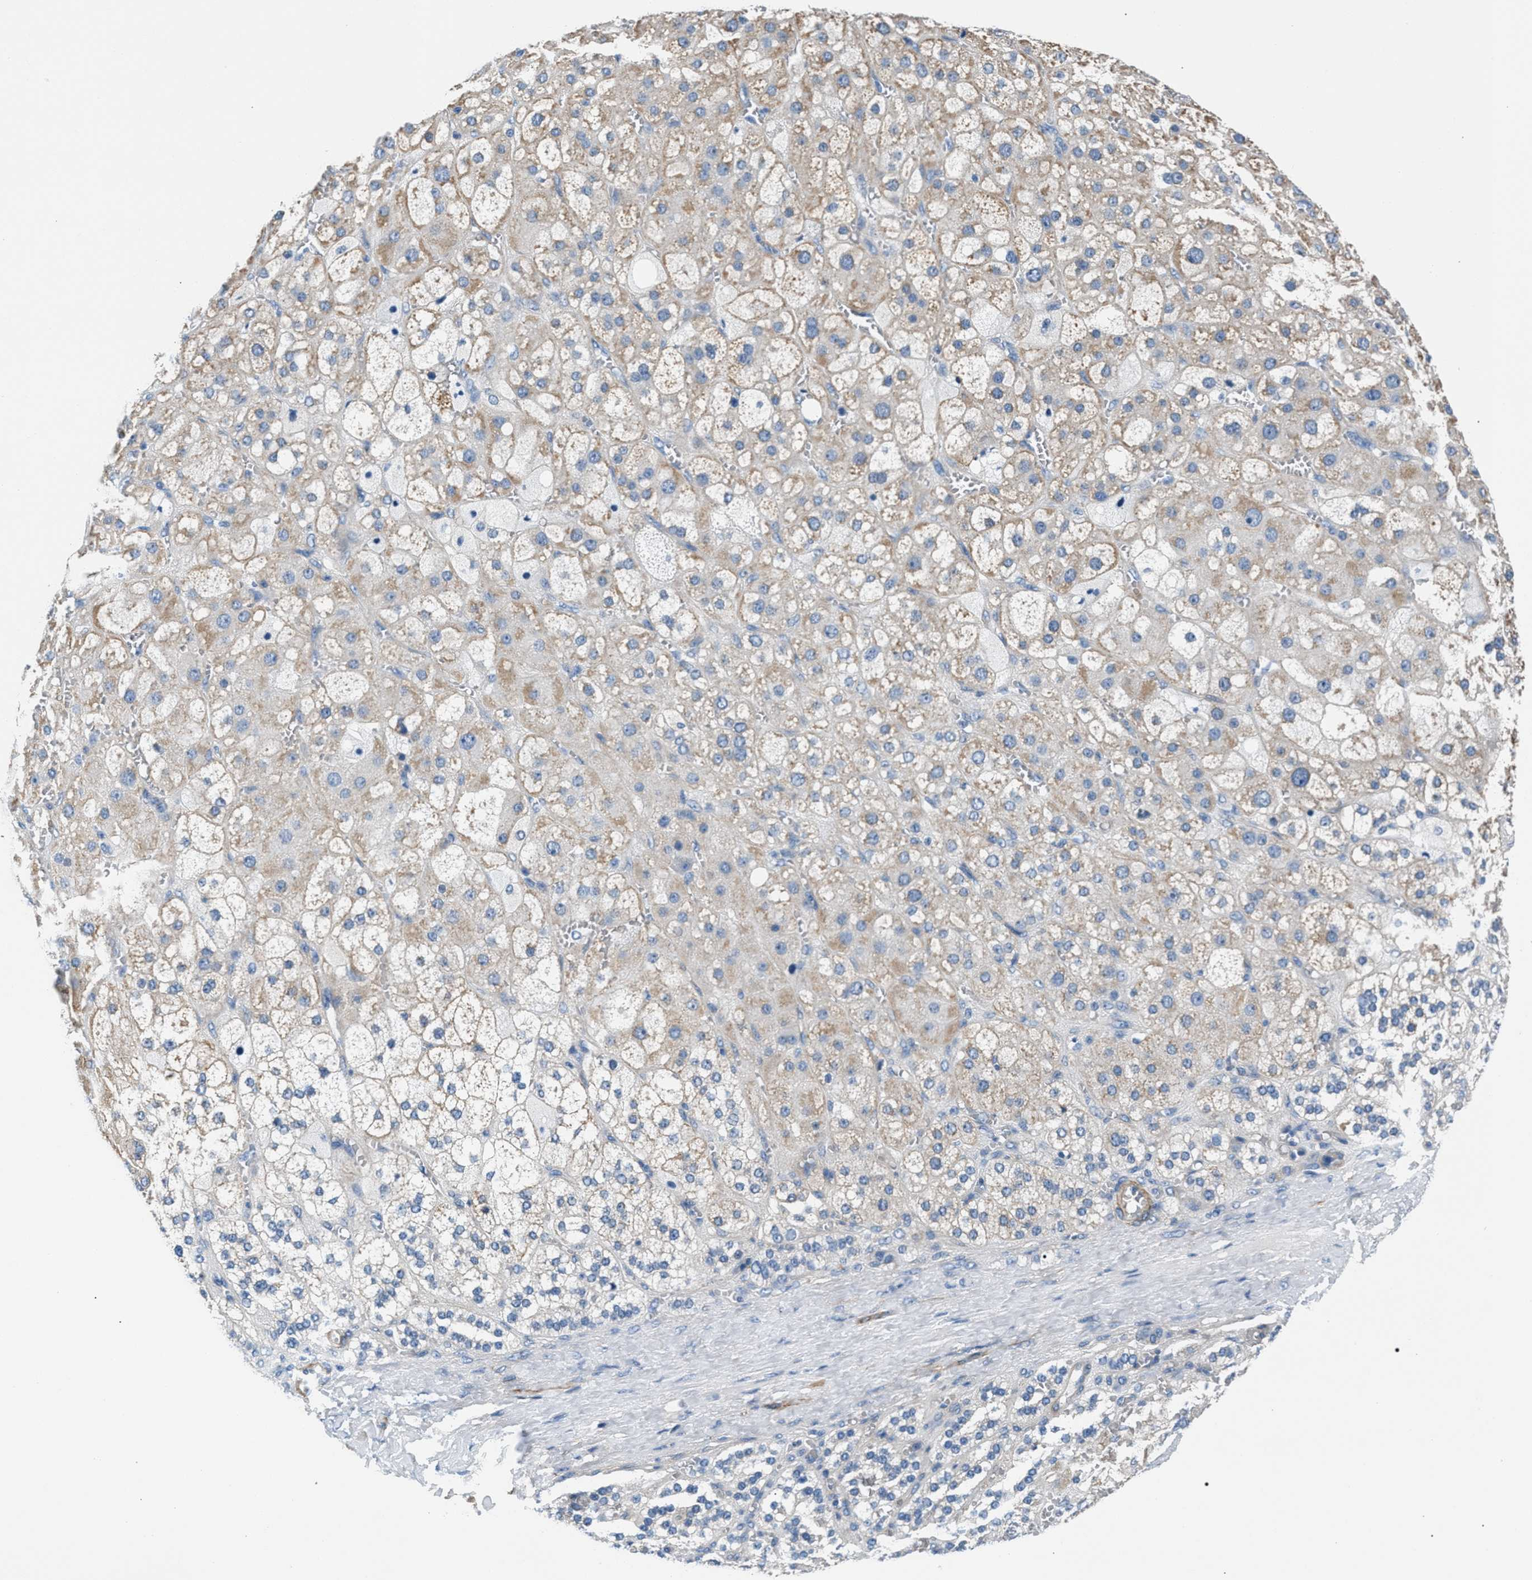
{"staining": {"intensity": "moderate", "quantity": ">75%", "location": "cytoplasmic/membranous"}, "tissue": "adrenal gland", "cell_type": "Glandular cells", "image_type": "normal", "snomed": [{"axis": "morphology", "description": "Normal tissue, NOS"}, {"axis": "topography", "description": "Adrenal gland"}], "caption": "This photomicrograph reveals immunohistochemistry (IHC) staining of benign human adrenal gland, with medium moderate cytoplasmic/membranous staining in about >75% of glandular cells.", "gene": "CDRT4", "patient": {"sex": "female", "age": 47}}